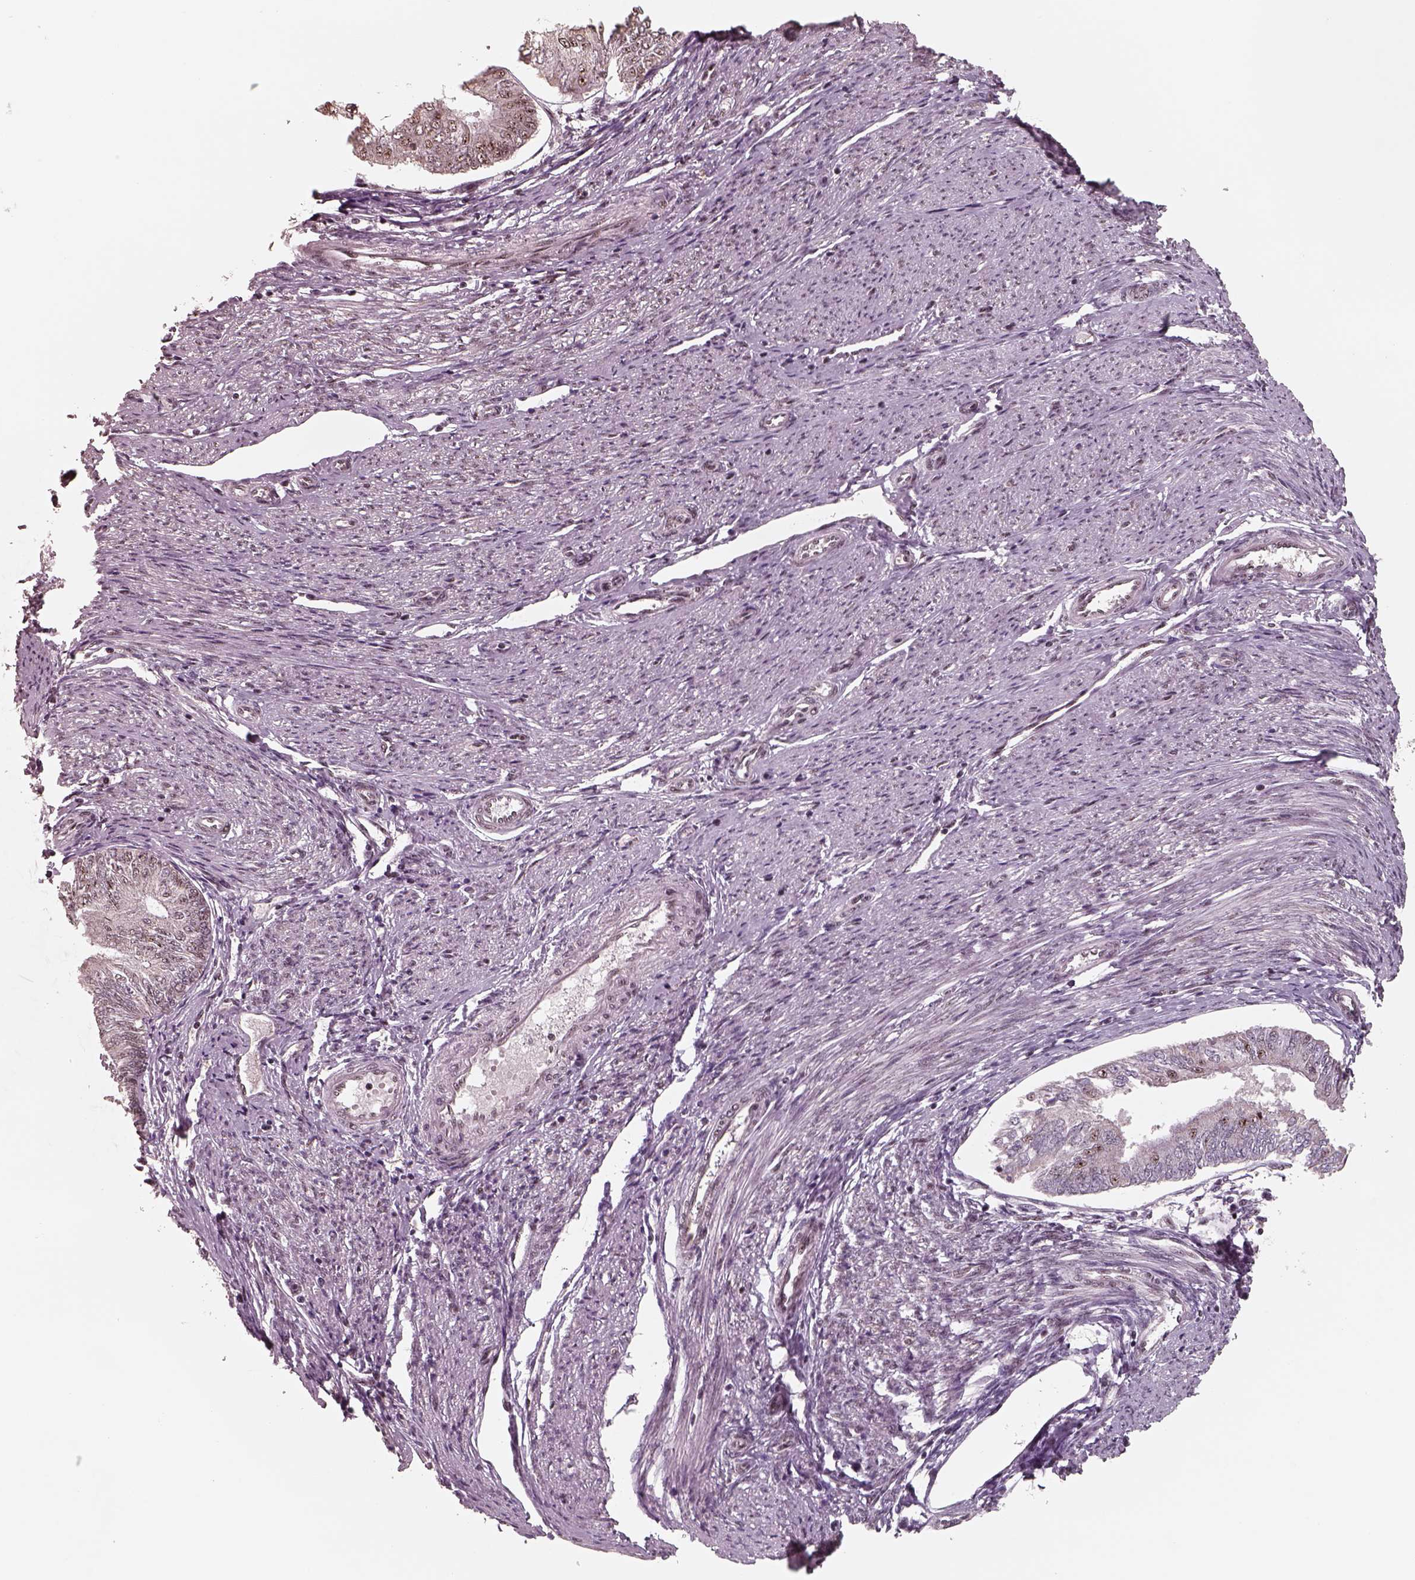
{"staining": {"intensity": "weak", "quantity": "25%-75%", "location": "nuclear"}, "tissue": "endometrial cancer", "cell_type": "Tumor cells", "image_type": "cancer", "snomed": [{"axis": "morphology", "description": "Adenocarcinoma, NOS"}, {"axis": "topography", "description": "Endometrium"}], "caption": "Endometrial adenocarcinoma stained with a protein marker displays weak staining in tumor cells.", "gene": "ATXN7L3", "patient": {"sex": "female", "age": 58}}